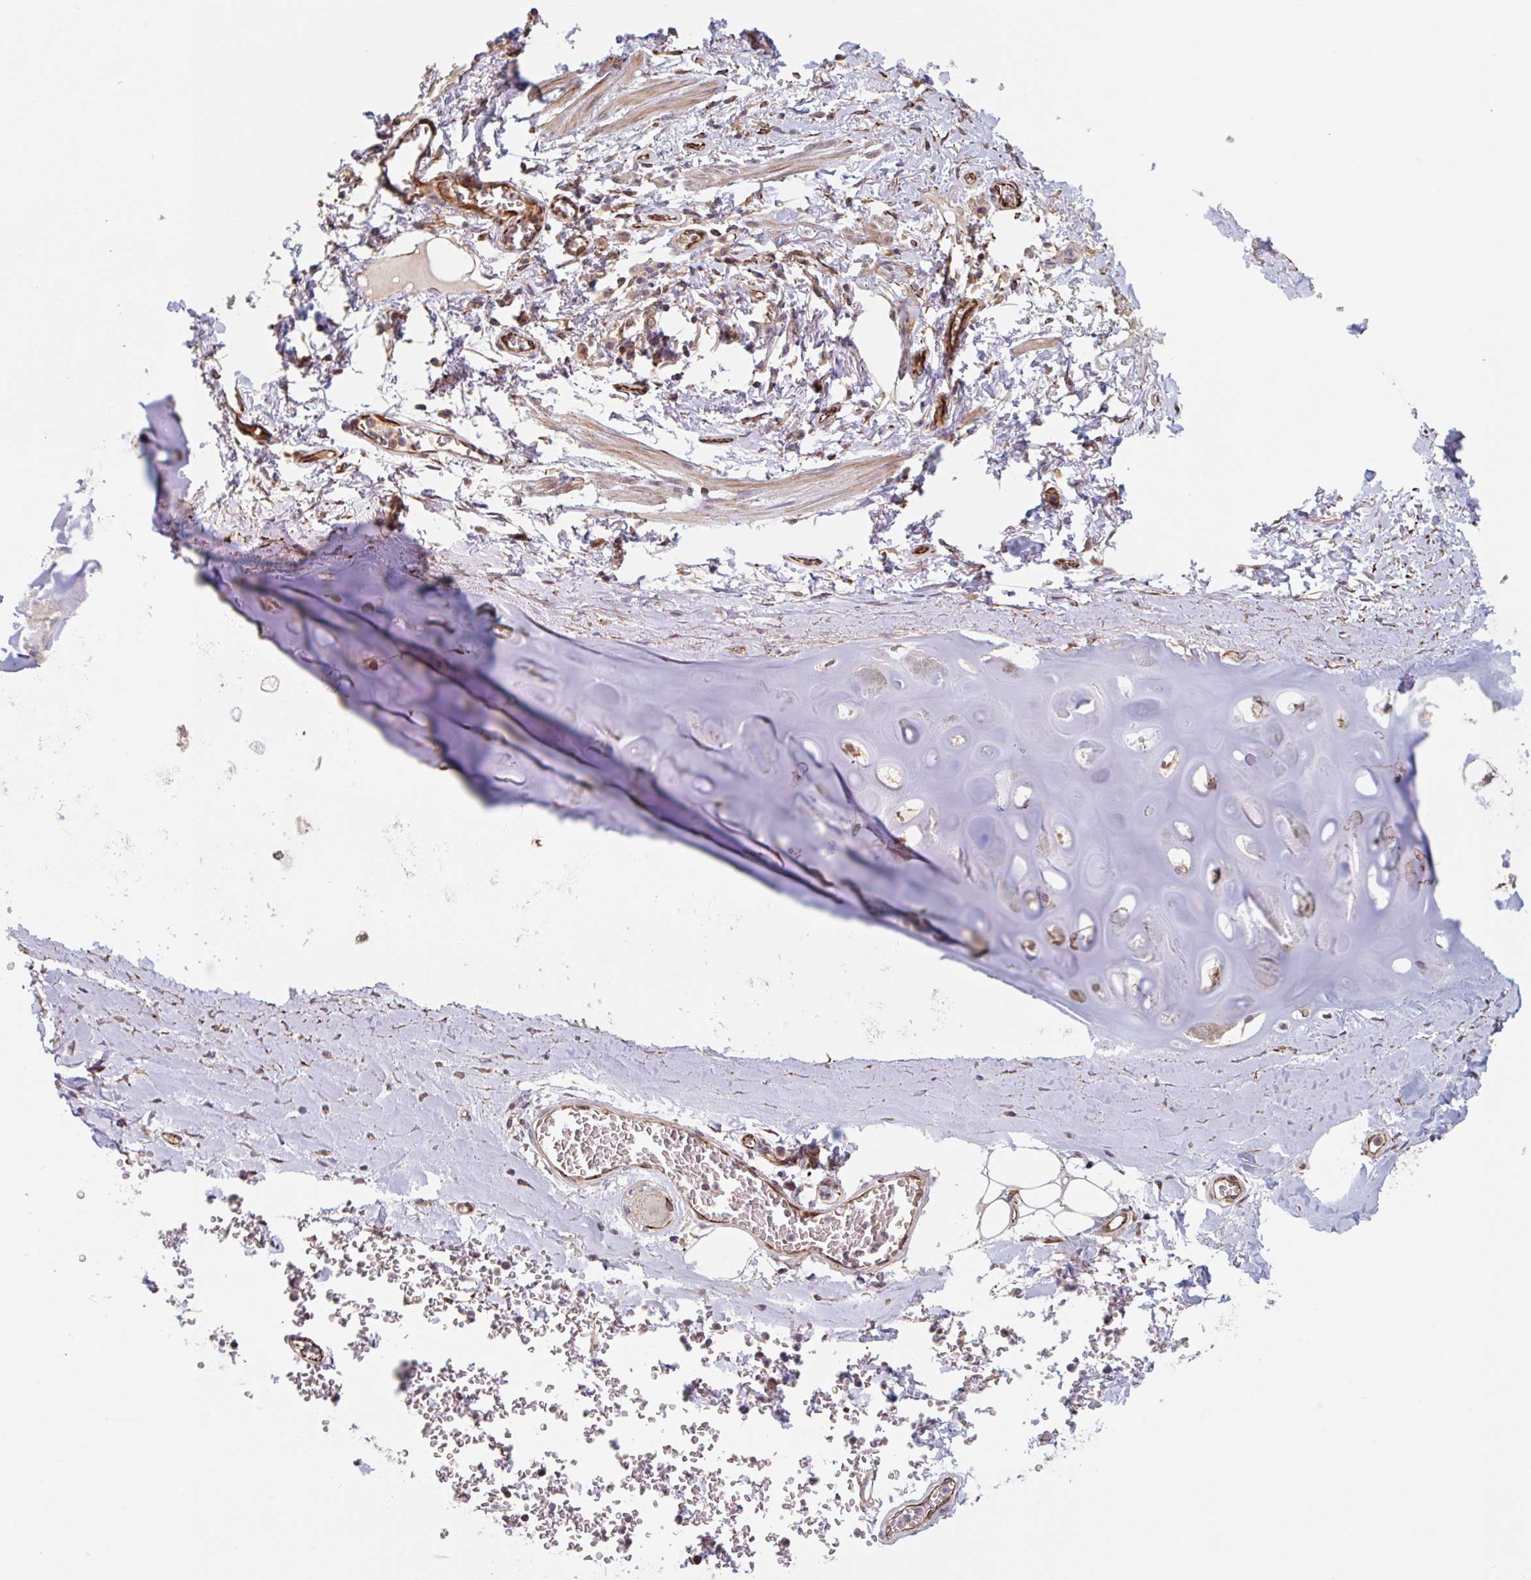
{"staining": {"intensity": "moderate", "quantity": "25%-75%", "location": "cytoplasmic/membranous,nuclear"}, "tissue": "soft tissue", "cell_type": "Chondrocytes", "image_type": "normal", "snomed": [{"axis": "morphology", "description": "Normal tissue, NOS"}, {"axis": "morphology", "description": "Degeneration, NOS"}, {"axis": "topography", "description": "Cartilage tissue"}, {"axis": "topography", "description": "Lung"}], "caption": "This is a photomicrograph of IHC staining of unremarkable soft tissue, which shows moderate positivity in the cytoplasmic/membranous,nuclear of chondrocytes.", "gene": "NUB1", "patient": {"sex": "female", "age": 61}}